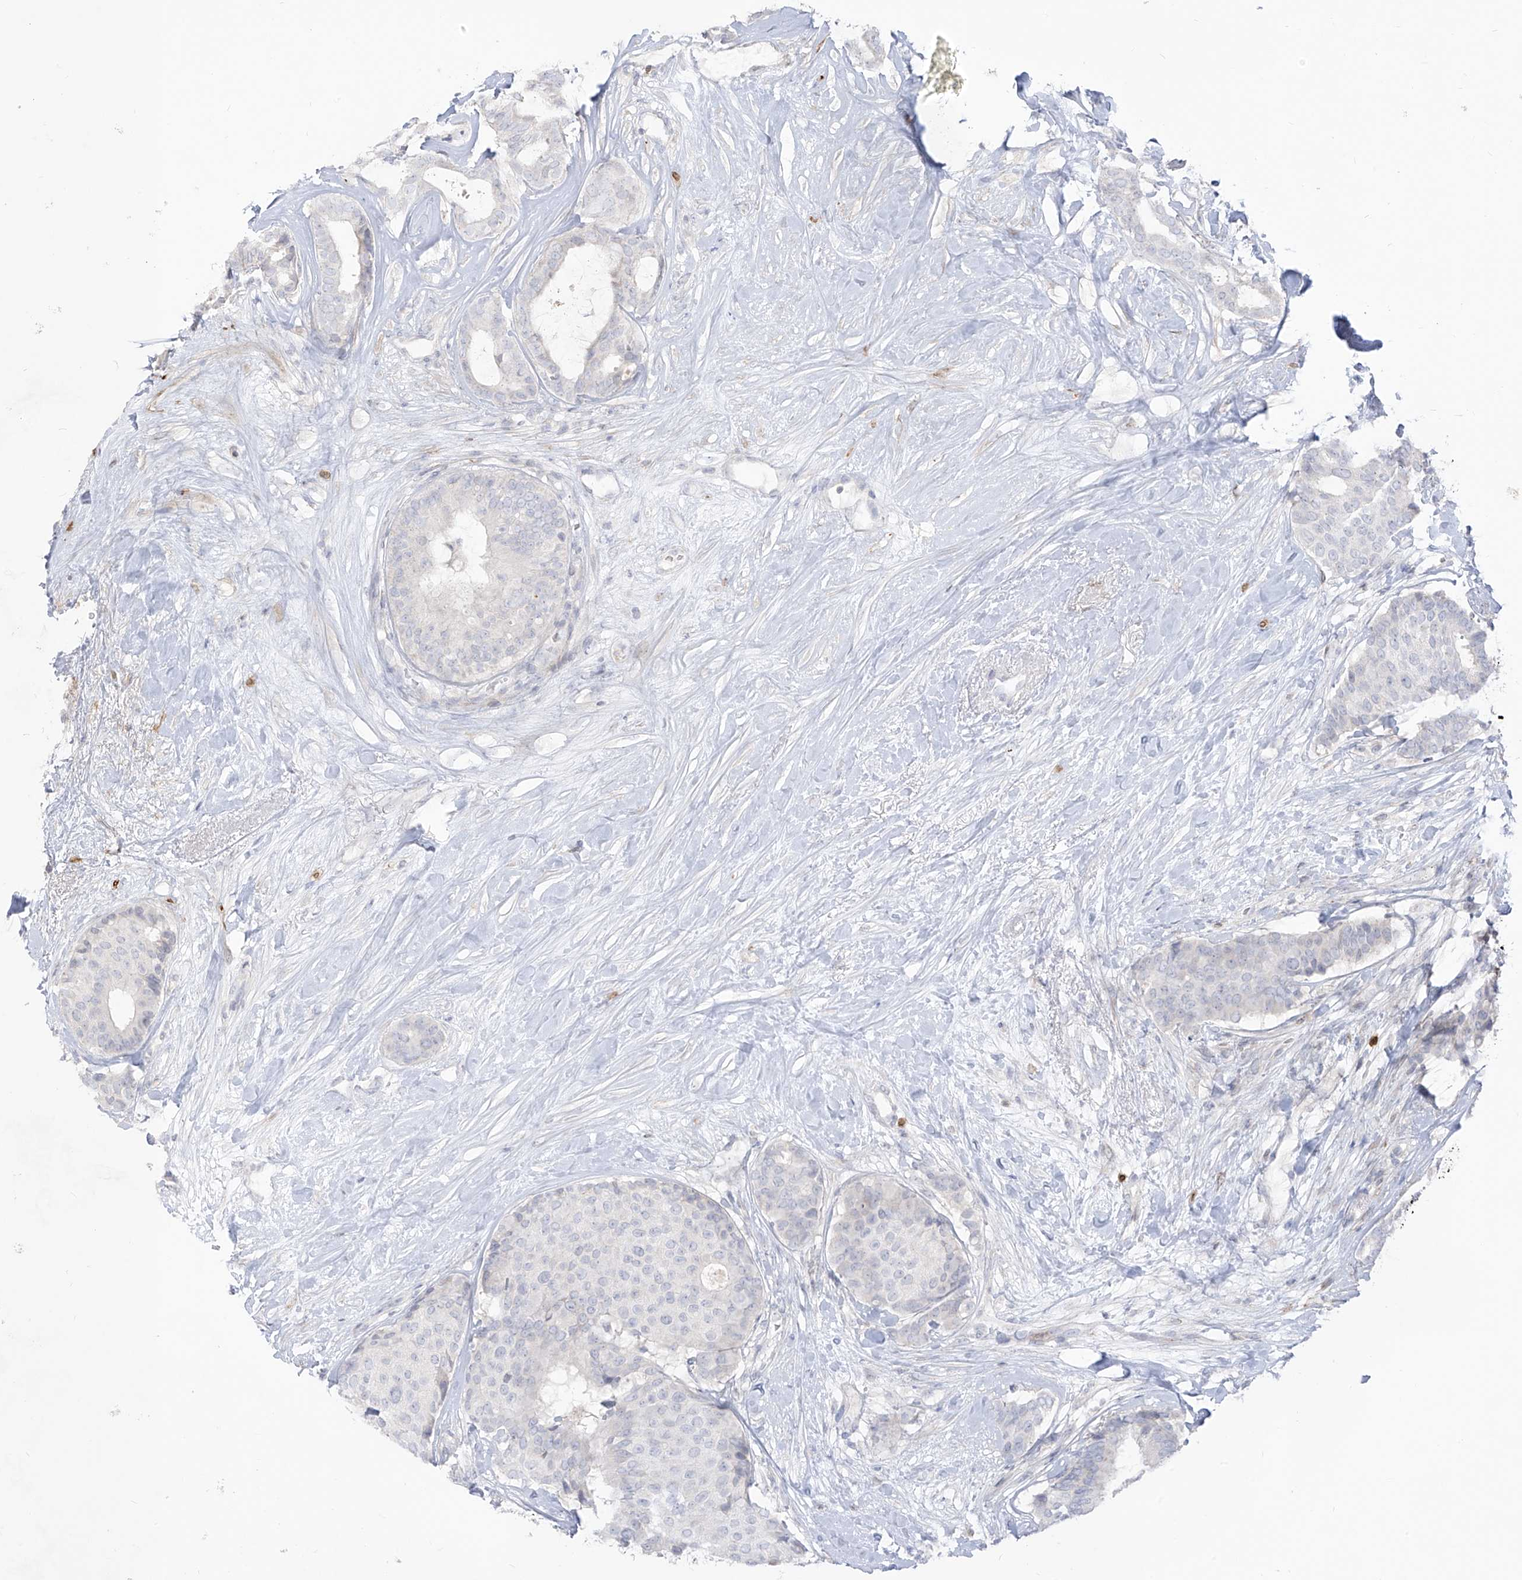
{"staining": {"intensity": "negative", "quantity": "none", "location": "none"}, "tissue": "breast cancer", "cell_type": "Tumor cells", "image_type": "cancer", "snomed": [{"axis": "morphology", "description": "Duct carcinoma"}, {"axis": "topography", "description": "Breast"}], "caption": "DAB immunohistochemical staining of human breast cancer (infiltrating ductal carcinoma) displays no significant staining in tumor cells.", "gene": "NOTO", "patient": {"sex": "female", "age": 75}}